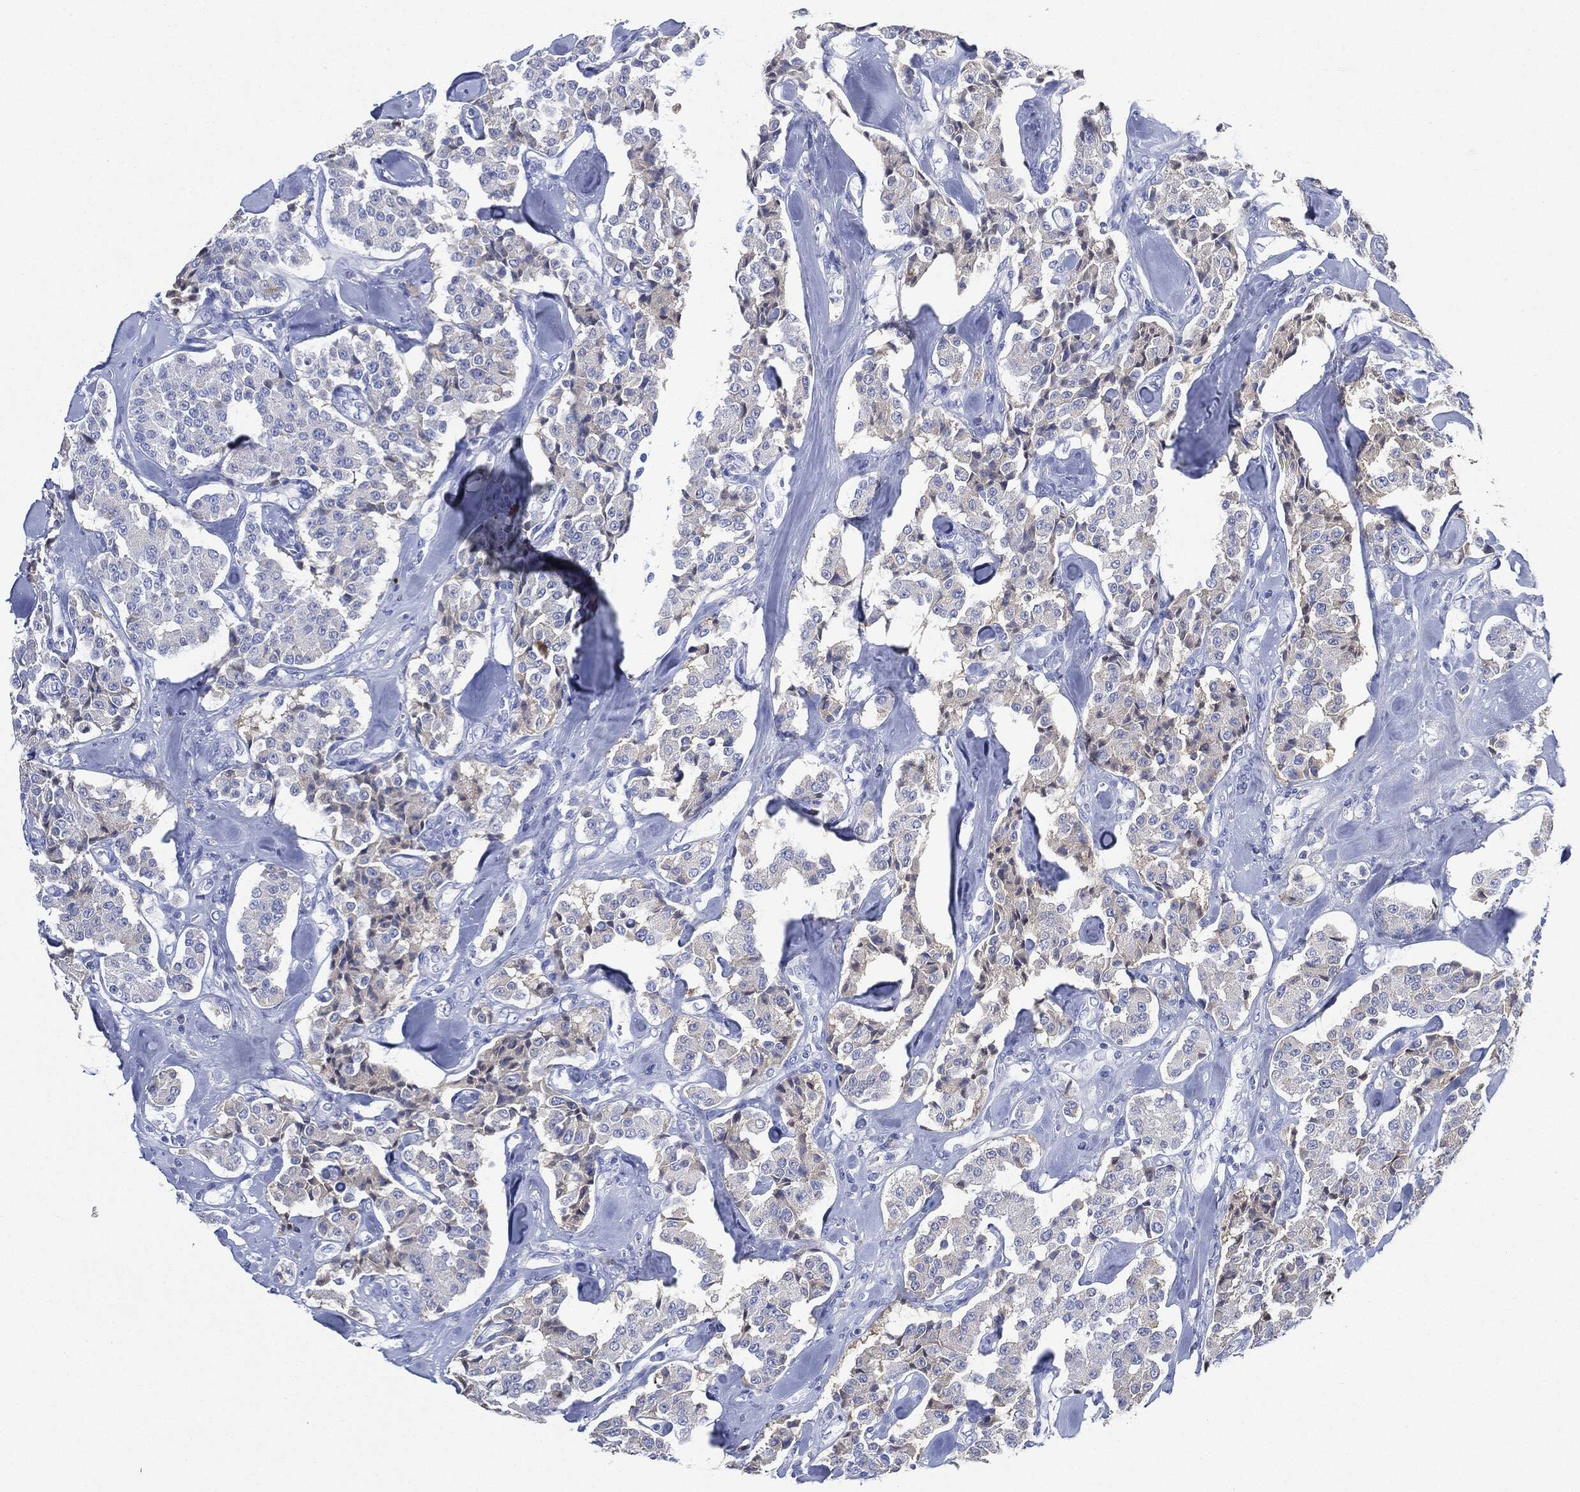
{"staining": {"intensity": "negative", "quantity": "none", "location": "none"}, "tissue": "carcinoid", "cell_type": "Tumor cells", "image_type": "cancer", "snomed": [{"axis": "morphology", "description": "Carcinoid, malignant, NOS"}, {"axis": "topography", "description": "Pancreas"}], "caption": "The image shows no significant positivity in tumor cells of carcinoid.", "gene": "IGLV6-57", "patient": {"sex": "male", "age": 41}}